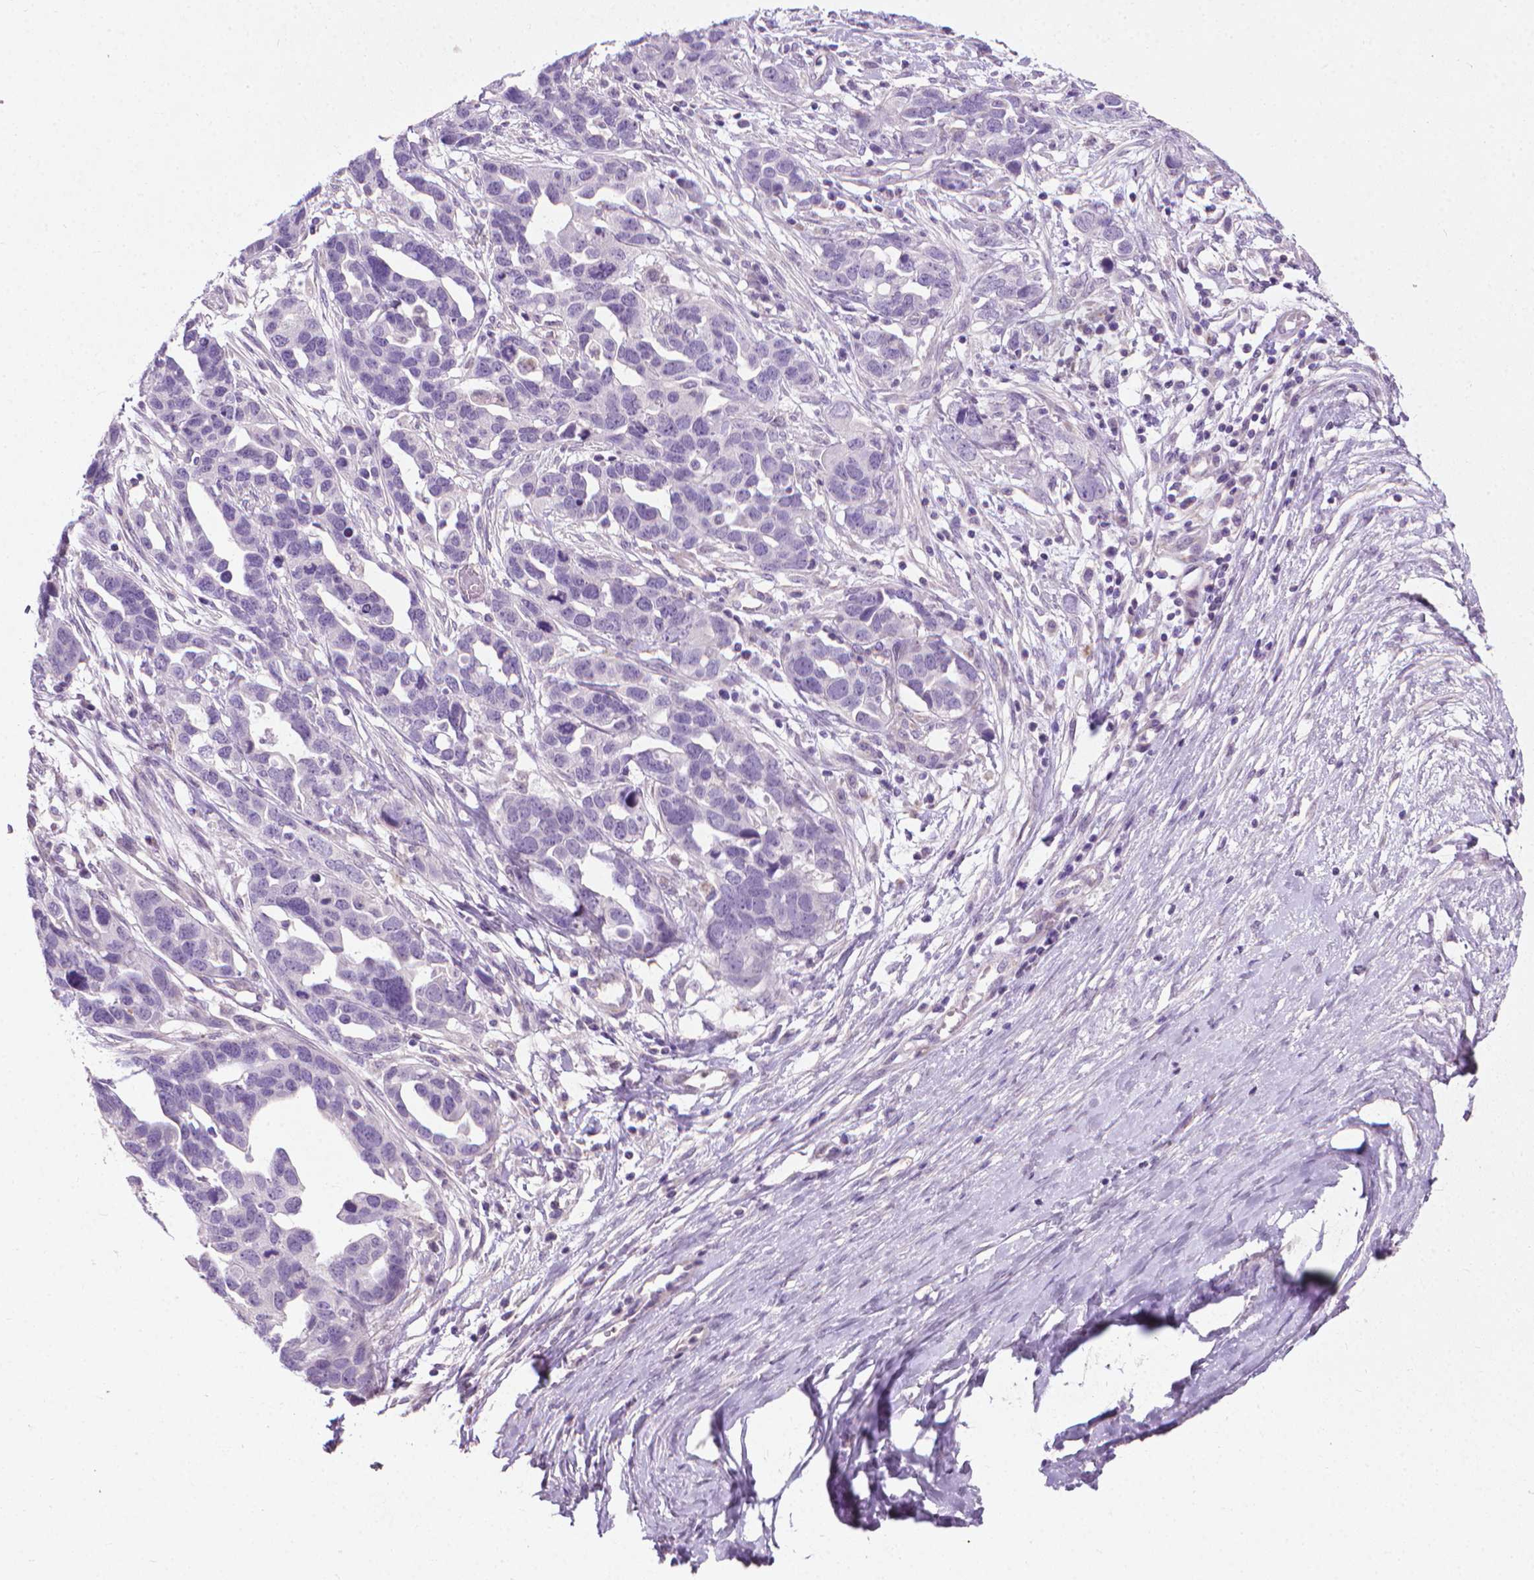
{"staining": {"intensity": "negative", "quantity": "none", "location": "none"}, "tissue": "ovarian cancer", "cell_type": "Tumor cells", "image_type": "cancer", "snomed": [{"axis": "morphology", "description": "Cystadenocarcinoma, serous, NOS"}, {"axis": "topography", "description": "Ovary"}], "caption": "An image of ovarian cancer (serous cystadenocarcinoma) stained for a protein exhibits no brown staining in tumor cells.", "gene": "KRT73", "patient": {"sex": "female", "age": 54}}